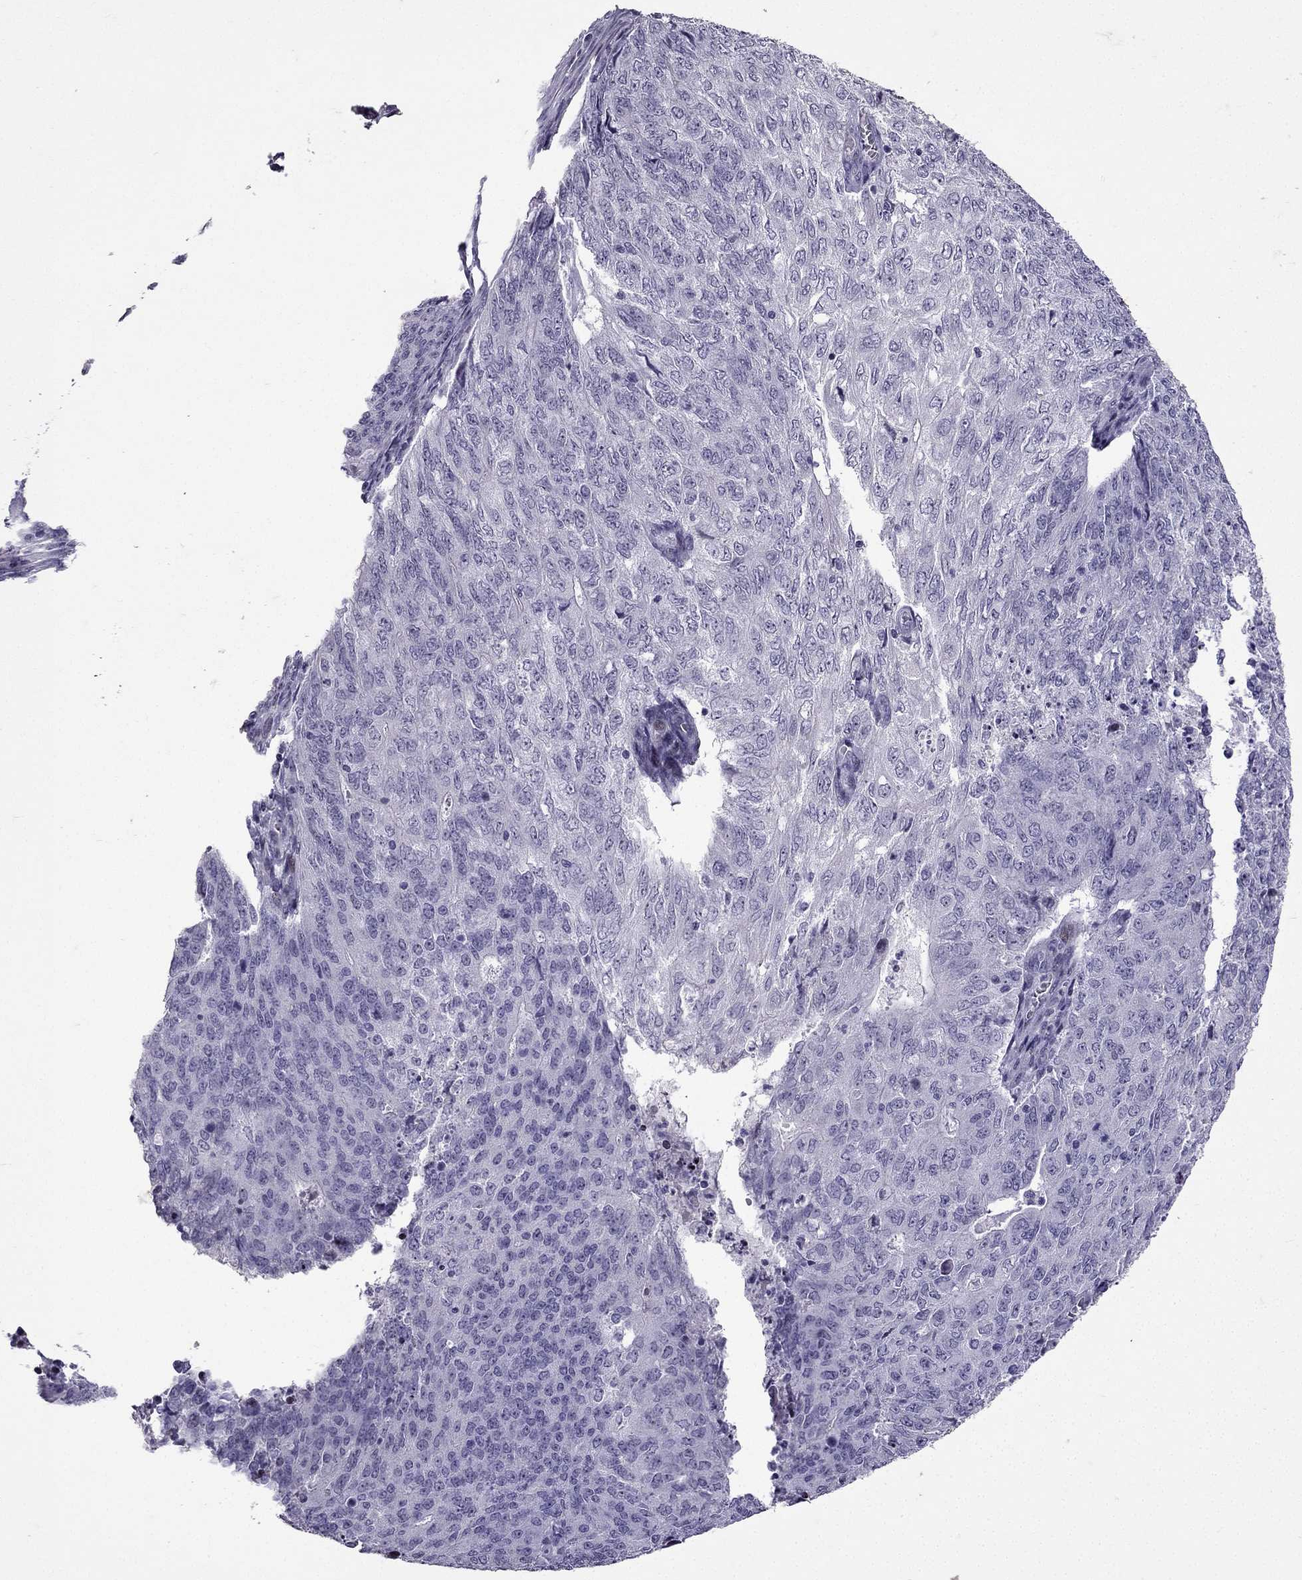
{"staining": {"intensity": "negative", "quantity": "none", "location": "none"}, "tissue": "endometrial cancer", "cell_type": "Tumor cells", "image_type": "cancer", "snomed": [{"axis": "morphology", "description": "Adenocarcinoma, NOS"}, {"axis": "topography", "description": "Endometrium"}], "caption": "Immunohistochemistry (IHC) of endometrial adenocarcinoma shows no positivity in tumor cells.", "gene": "TTN", "patient": {"sex": "female", "age": 82}}